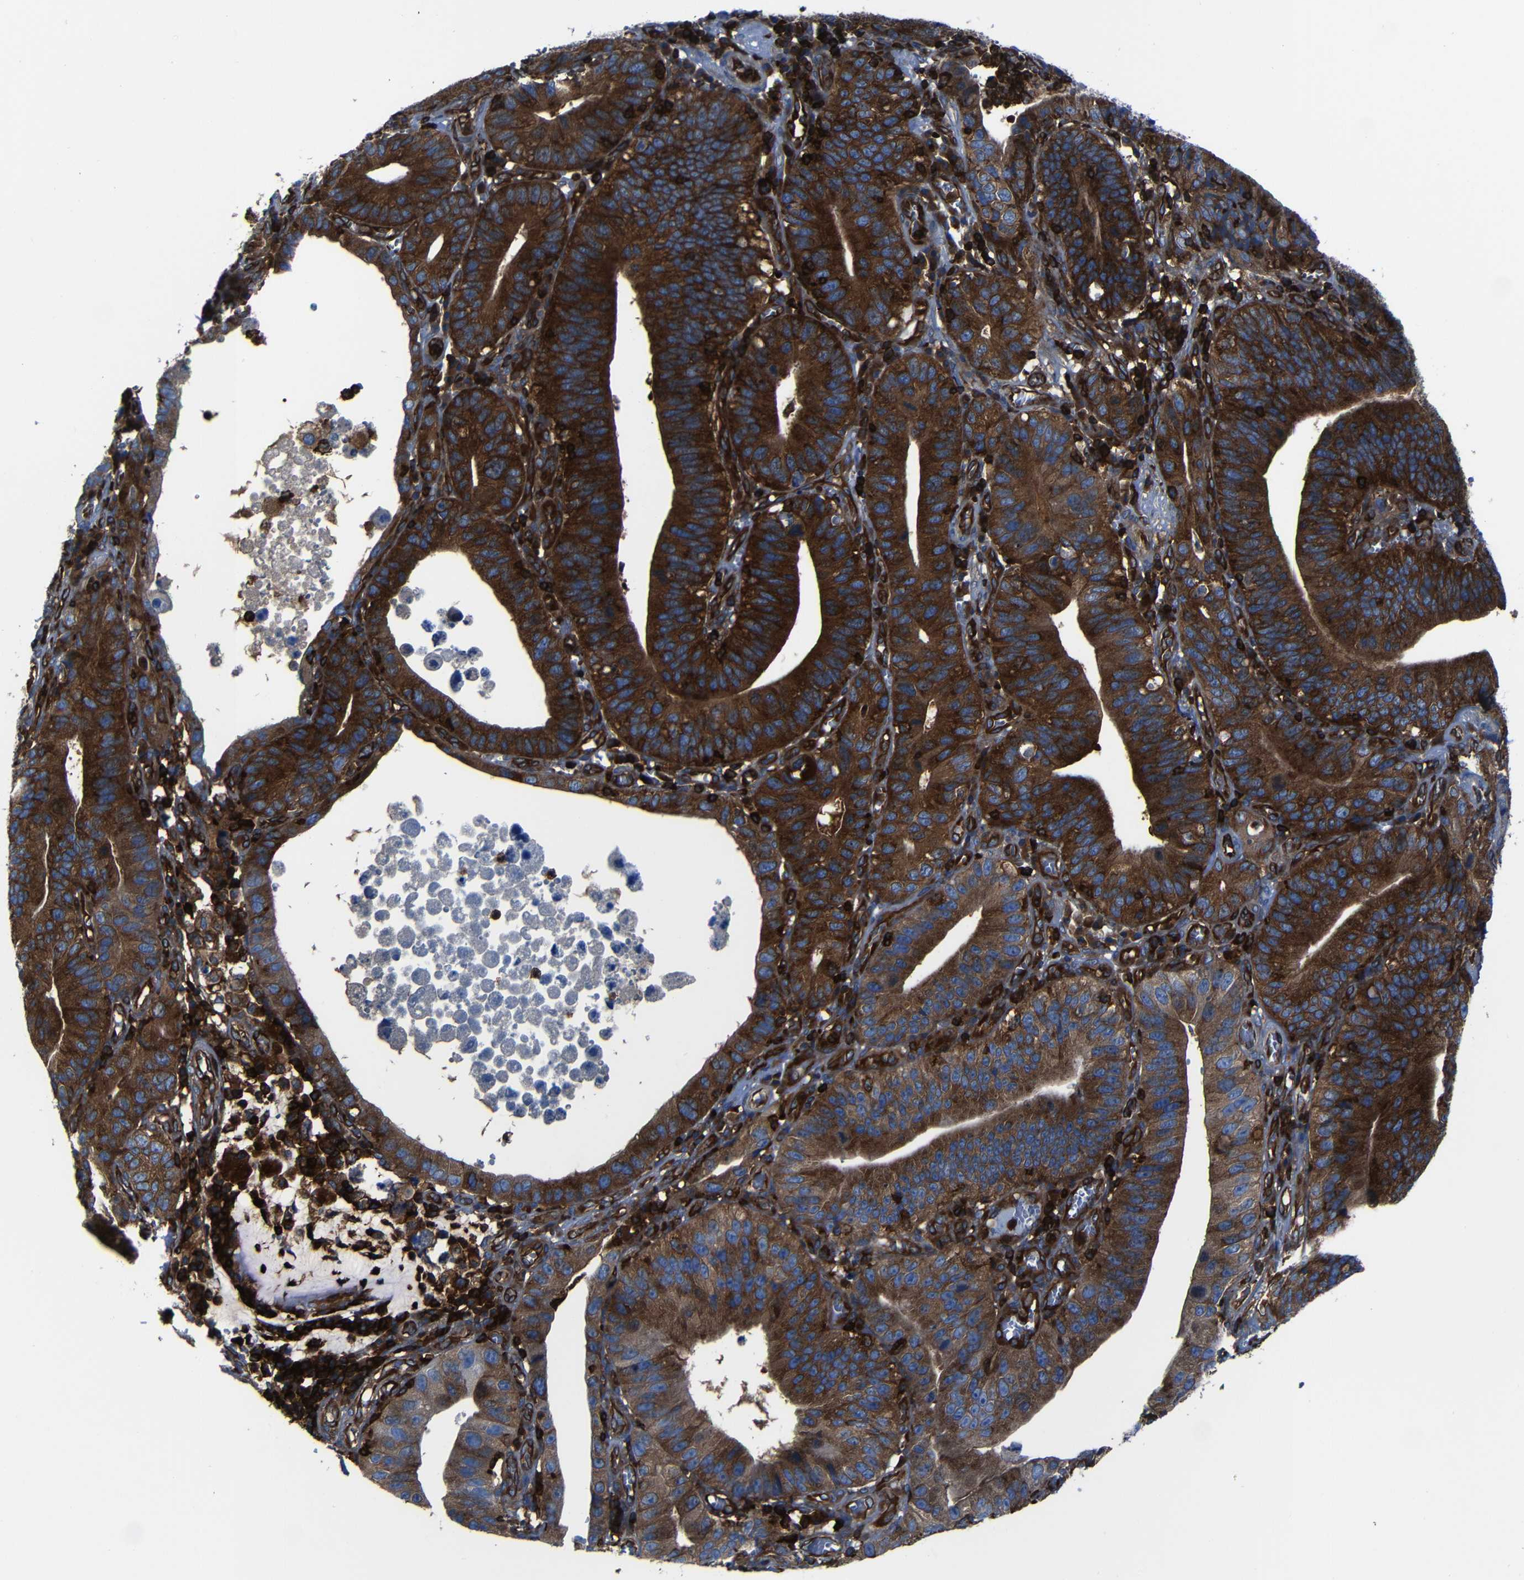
{"staining": {"intensity": "strong", "quantity": ">75%", "location": "cytoplasmic/membranous"}, "tissue": "stomach cancer", "cell_type": "Tumor cells", "image_type": "cancer", "snomed": [{"axis": "morphology", "description": "Adenocarcinoma, NOS"}, {"axis": "topography", "description": "Stomach"}, {"axis": "topography", "description": "Gastric cardia"}], "caption": "Stomach cancer stained for a protein reveals strong cytoplasmic/membranous positivity in tumor cells. The staining was performed using DAB (3,3'-diaminobenzidine), with brown indicating positive protein expression. Nuclei are stained blue with hematoxylin.", "gene": "ARHGEF1", "patient": {"sex": "male", "age": 59}}